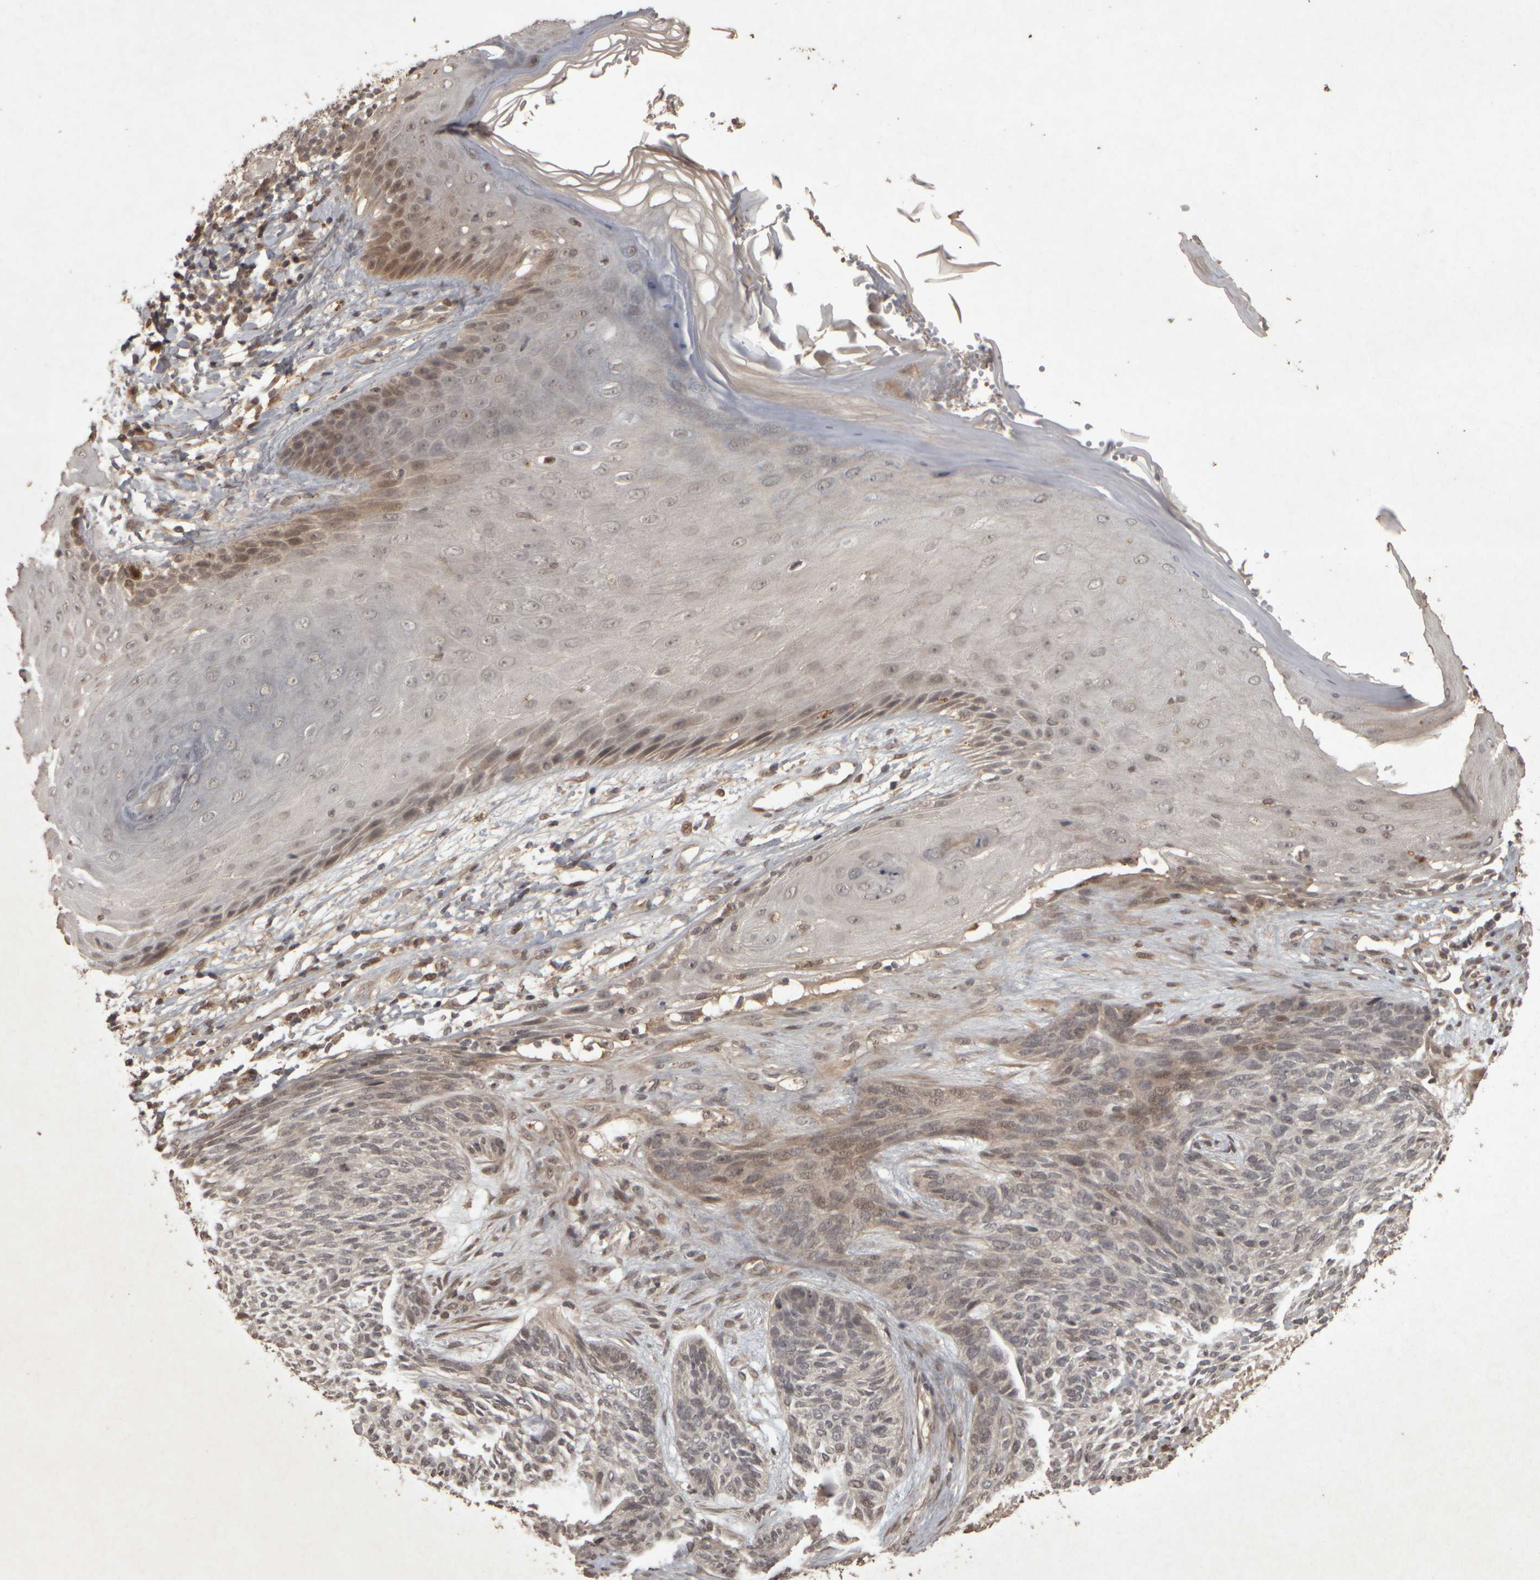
{"staining": {"intensity": "weak", "quantity": "<25%", "location": "nuclear"}, "tissue": "skin cancer", "cell_type": "Tumor cells", "image_type": "cancer", "snomed": [{"axis": "morphology", "description": "Basal cell carcinoma"}, {"axis": "topography", "description": "Skin"}], "caption": "Skin cancer was stained to show a protein in brown. There is no significant positivity in tumor cells.", "gene": "ACO1", "patient": {"sex": "male", "age": 55}}